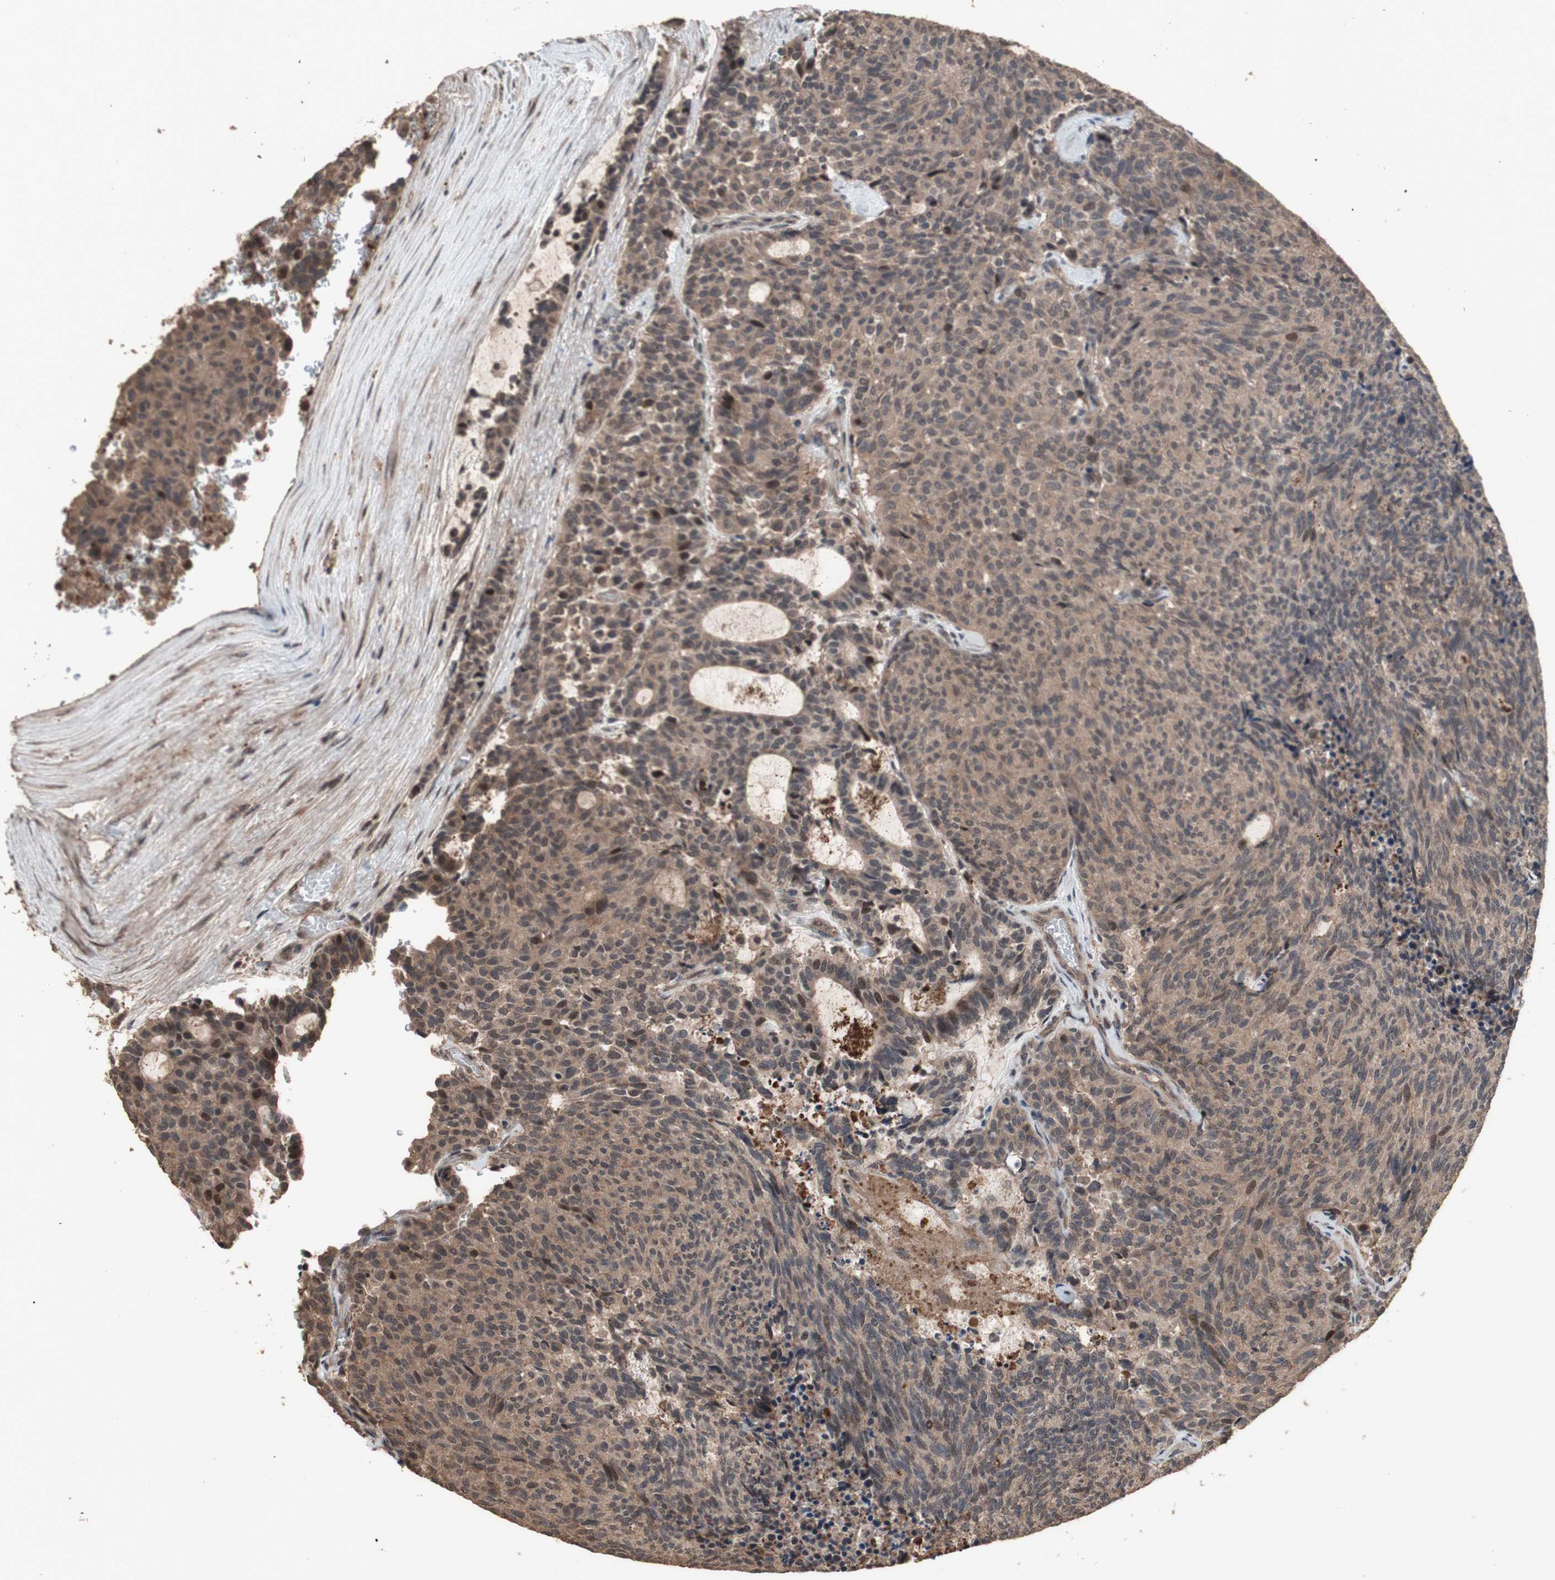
{"staining": {"intensity": "moderate", "quantity": "<25%", "location": "cytoplasmic/membranous,nuclear"}, "tissue": "carcinoid", "cell_type": "Tumor cells", "image_type": "cancer", "snomed": [{"axis": "morphology", "description": "Carcinoid, malignant, NOS"}, {"axis": "topography", "description": "Pancreas"}], "caption": "The histopathology image reveals immunohistochemical staining of carcinoid. There is moderate cytoplasmic/membranous and nuclear positivity is present in approximately <25% of tumor cells. (DAB (3,3'-diaminobenzidine) IHC with brightfield microscopy, high magnification).", "gene": "KANSL1", "patient": {"sex": "female", "age": 54}}